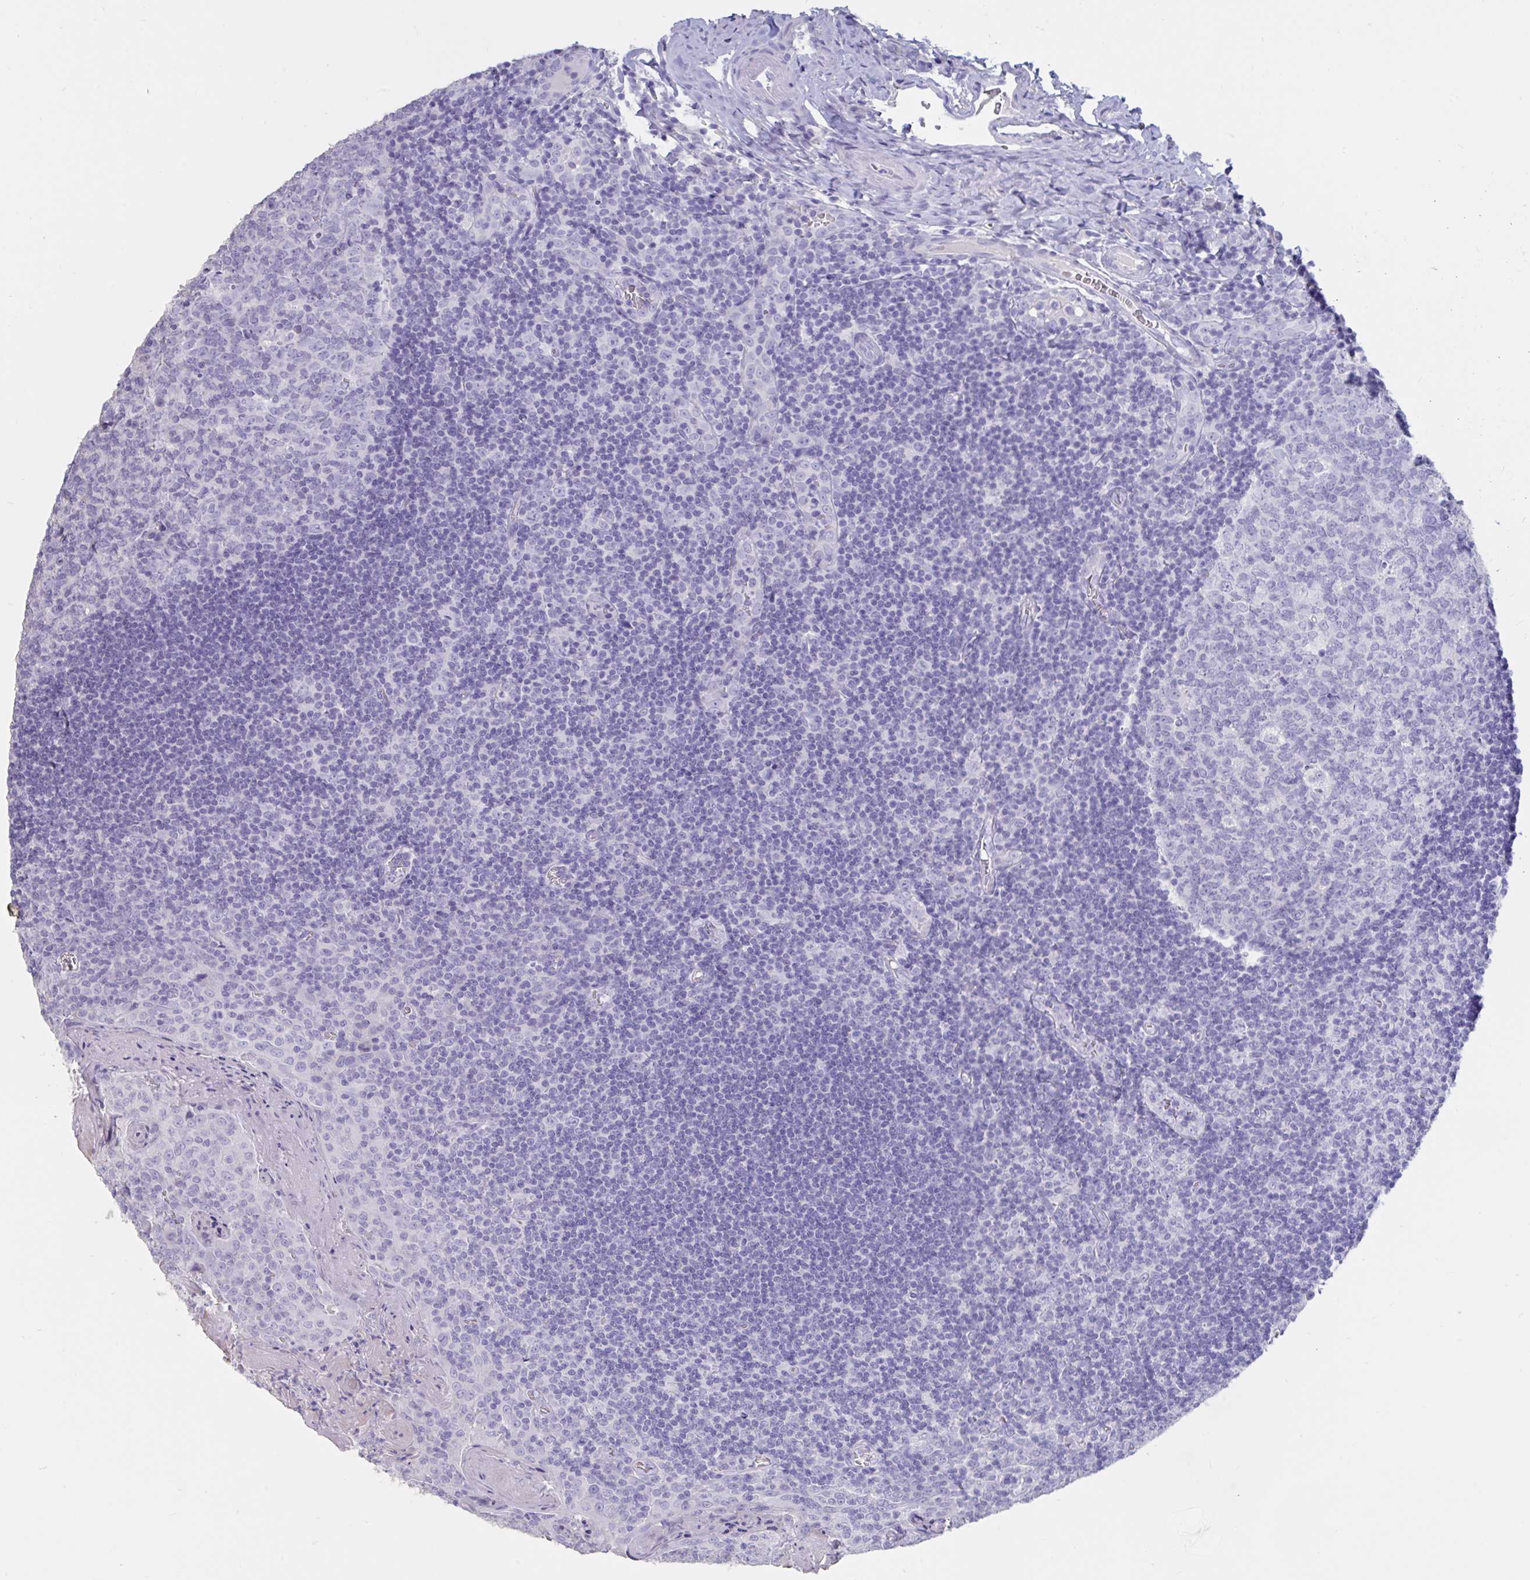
{"staining": {"intensity": "negative", "quantity": "none", "location": "none"}, "tissue": "tonsil", "cell_type": "Germinal center cells", "image_type": "normal", "snomed": [{"axis": "morphology", "description": "Normal tissue, NOS"}, {"axis": "morphology", "description": "Inflammation, NOS"}, {"axis": "topography", "description": "Tonsil"}], "caption": "Normal tonsil was stained to show a protein in brown. There is no significant staining in germinal center cells. Brightfield microscopy of IHC stained with DAB (brown) and hematoxylin (blue), captured at high magnification.", "gene": "TNNC1", "patient": {"sex": "female", "age": 31}}